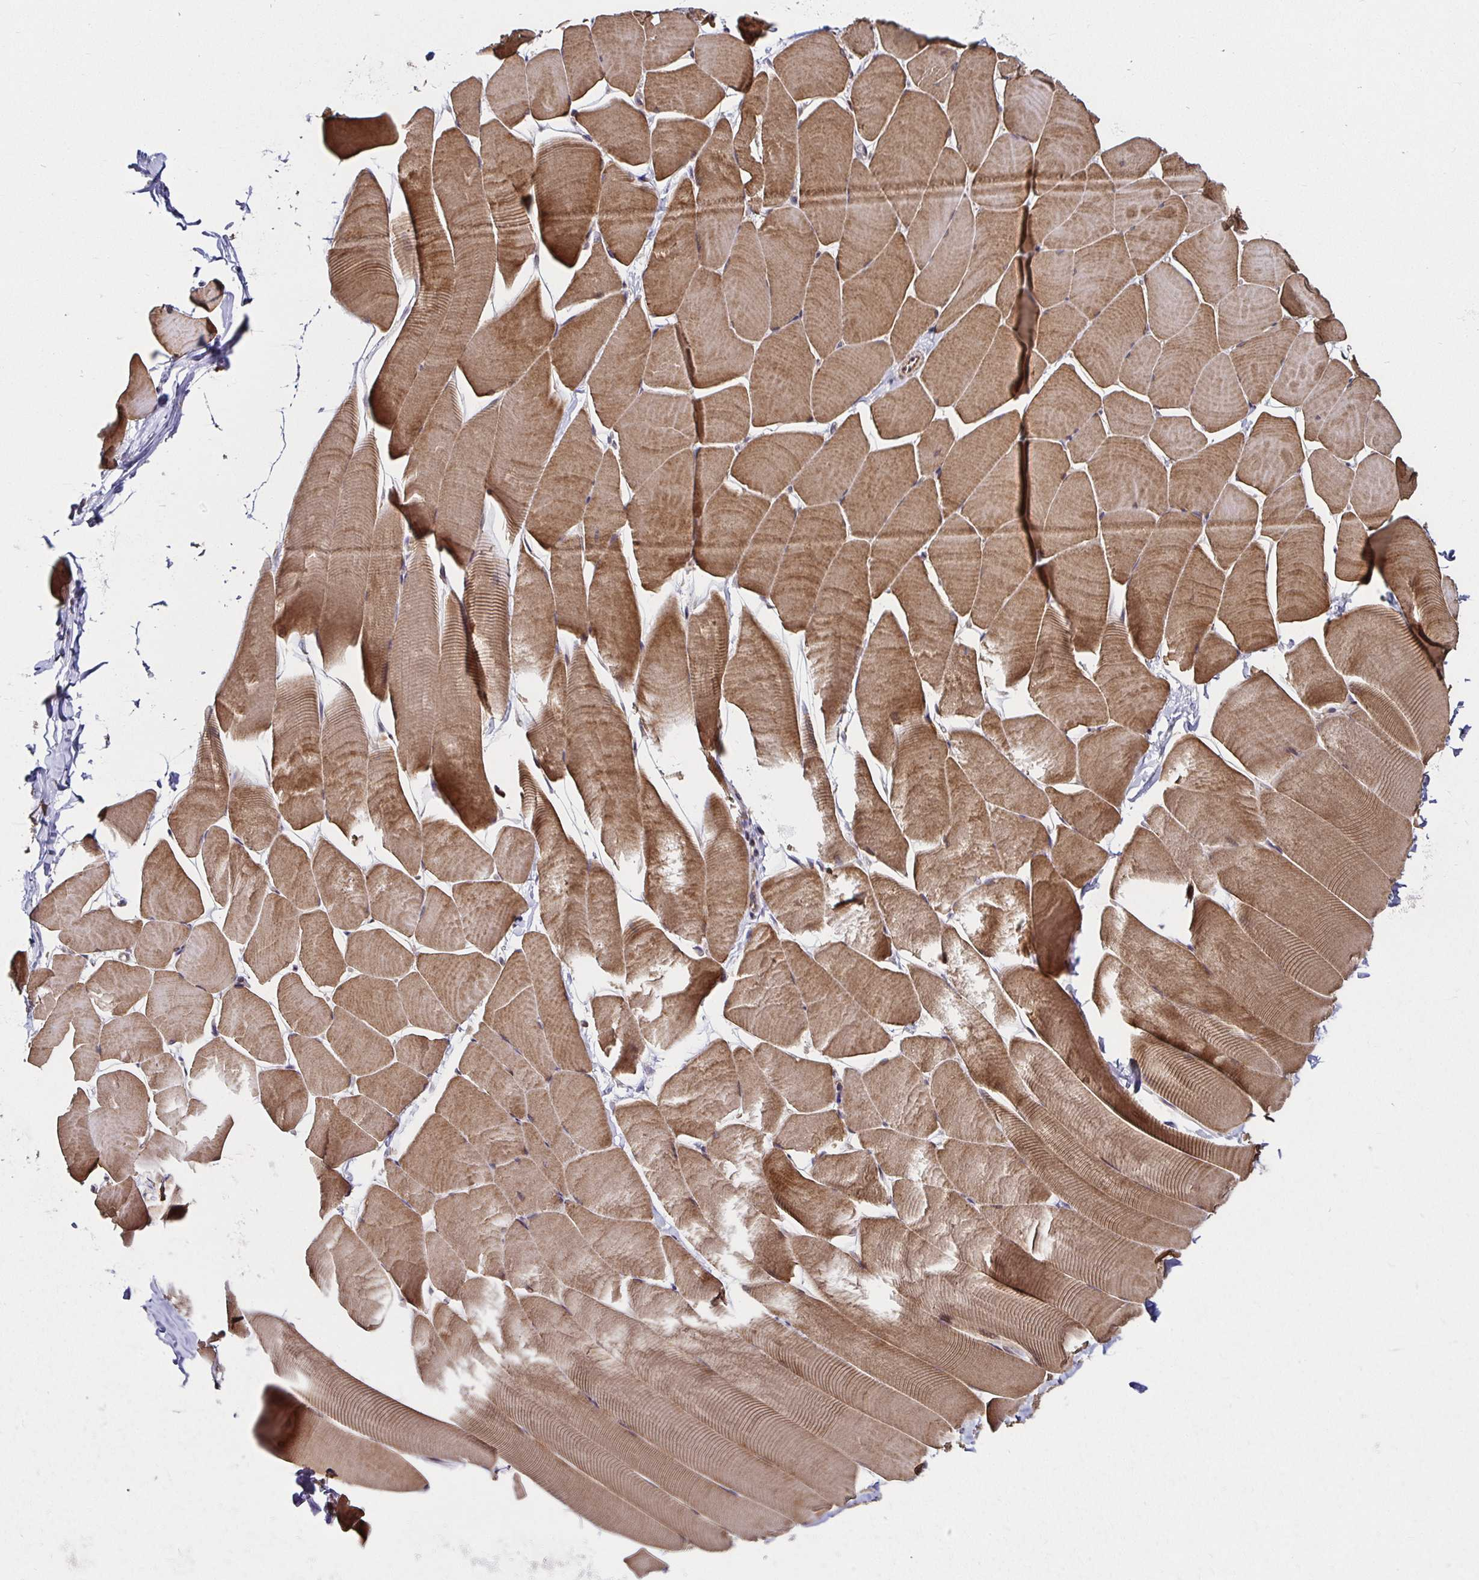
{"staining": {"intensity": "moderate", "quantity": ">75%", "location": "cytoplasmic/membranous,nuclear"}, "tissue": "skeletal muscle", "cell_type": "Myocytes", "image_type": "normal", "snomed": [{"axis": "morphology", "description": "Normal tissue, NOS"}, {"axis": "topography", "description": "Skeletal muscle"}], "caption": "Approximately >75% of myocytes in normal human skeletal muscle show moderate cytoplasmic/membranous,nuclear protein expression as visualized by brown immunohistochemical staining.", "gene": "MLST8", "patient": {"sex": "male", "age": 25}}